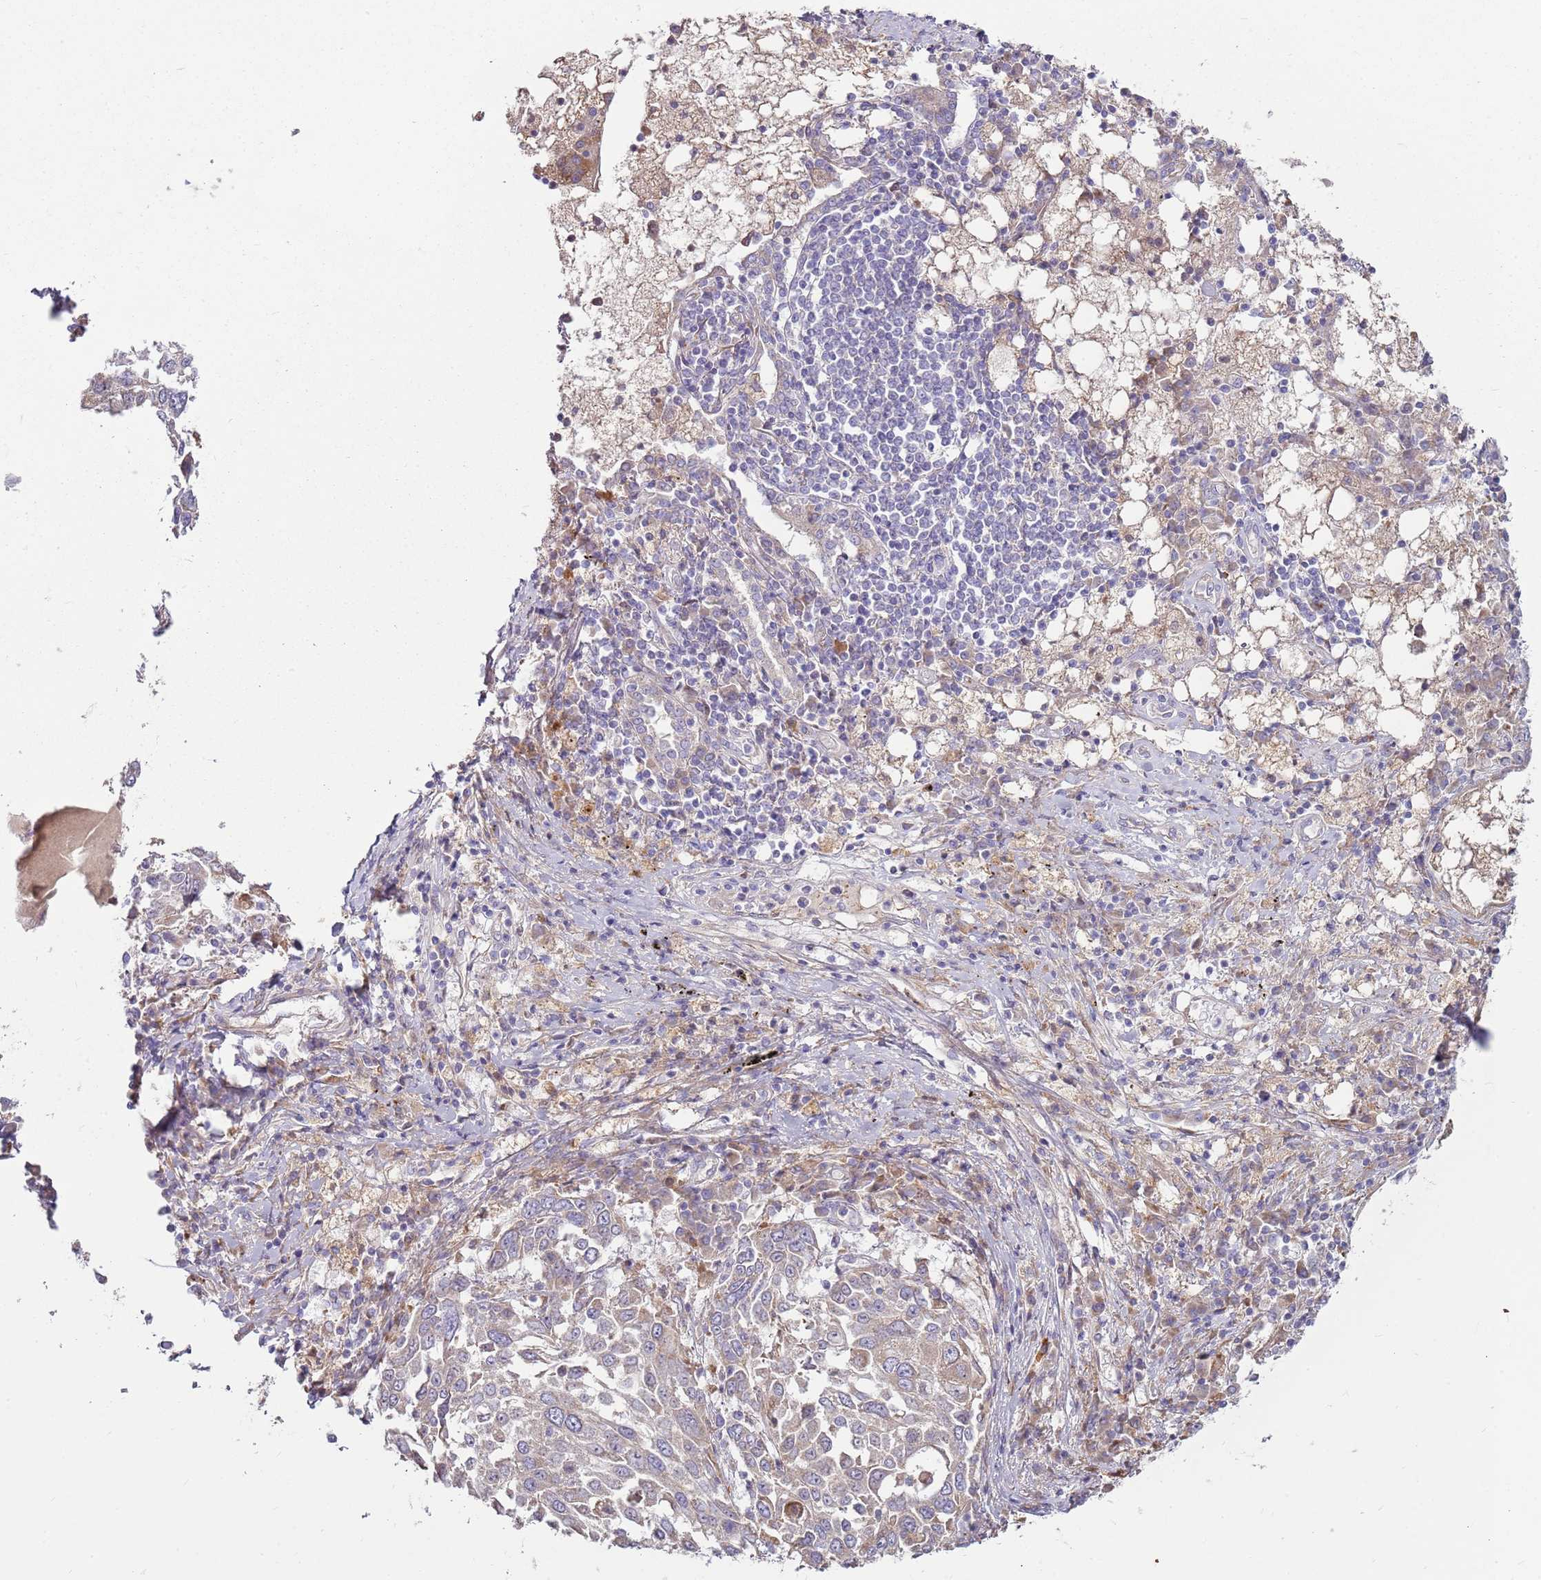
{"staining": {"intensity": "weak", "quantity": "<25%", "location": "cytoplasmic/membranous"}, "tissue": "lung cancer", "cell_type": "Tumor cells", "image_type": "cancer", "snomed": [{"axis": "morphology", "description": "Squamous cell carcinoma, NOS"}, {"axis": "topography", "description": "Lung"}], "caption": "Lung cancer (squamous cell carcinoma) was stained to show a protein in brown. There is no significant expression in tumor cells.", "gene": "EMC1", "patient": {"sex": "male", "age": 65}}